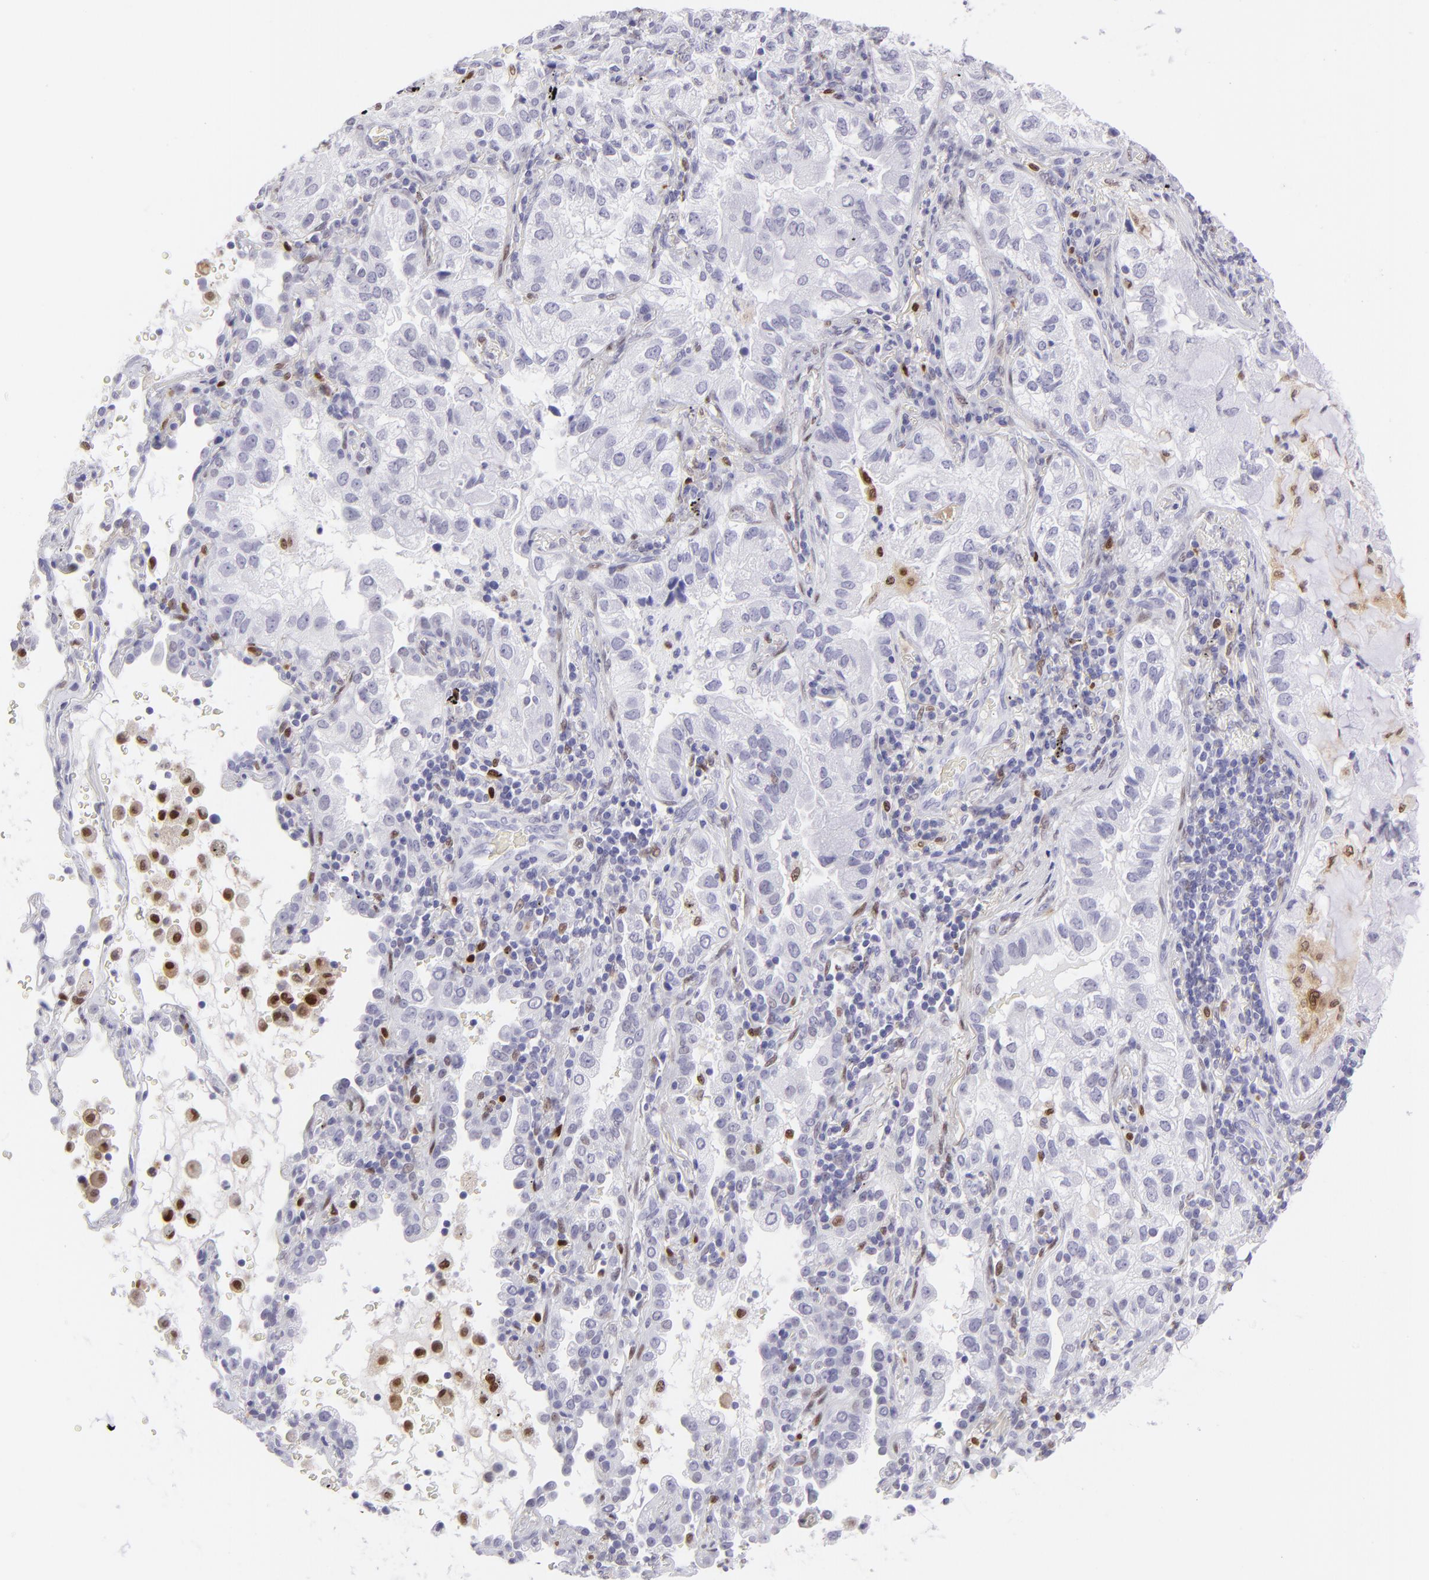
{"staining": {"intensity": "negative", "quantity": "none", "location": "none"}, "tissue": "lung cancer", "cell_type": "Tumor cells", "image_type": "cancer", "snomed": [{"axis": "morphology", "description": "Adenocarcinoma, NOS"}, {"axis": "topography", "description": "Lung"}], "caption": "This micrograph is of adenocarcinoma (lung) stained with immunohistochemistry to label a protein in brown with the nuclei are counter-stained blue. There is no expression in tumor cells. (IHC, brightfield microscopy, high magnification).", "gene": "MITF", "patient": {"sex": "female", "age": 50}}